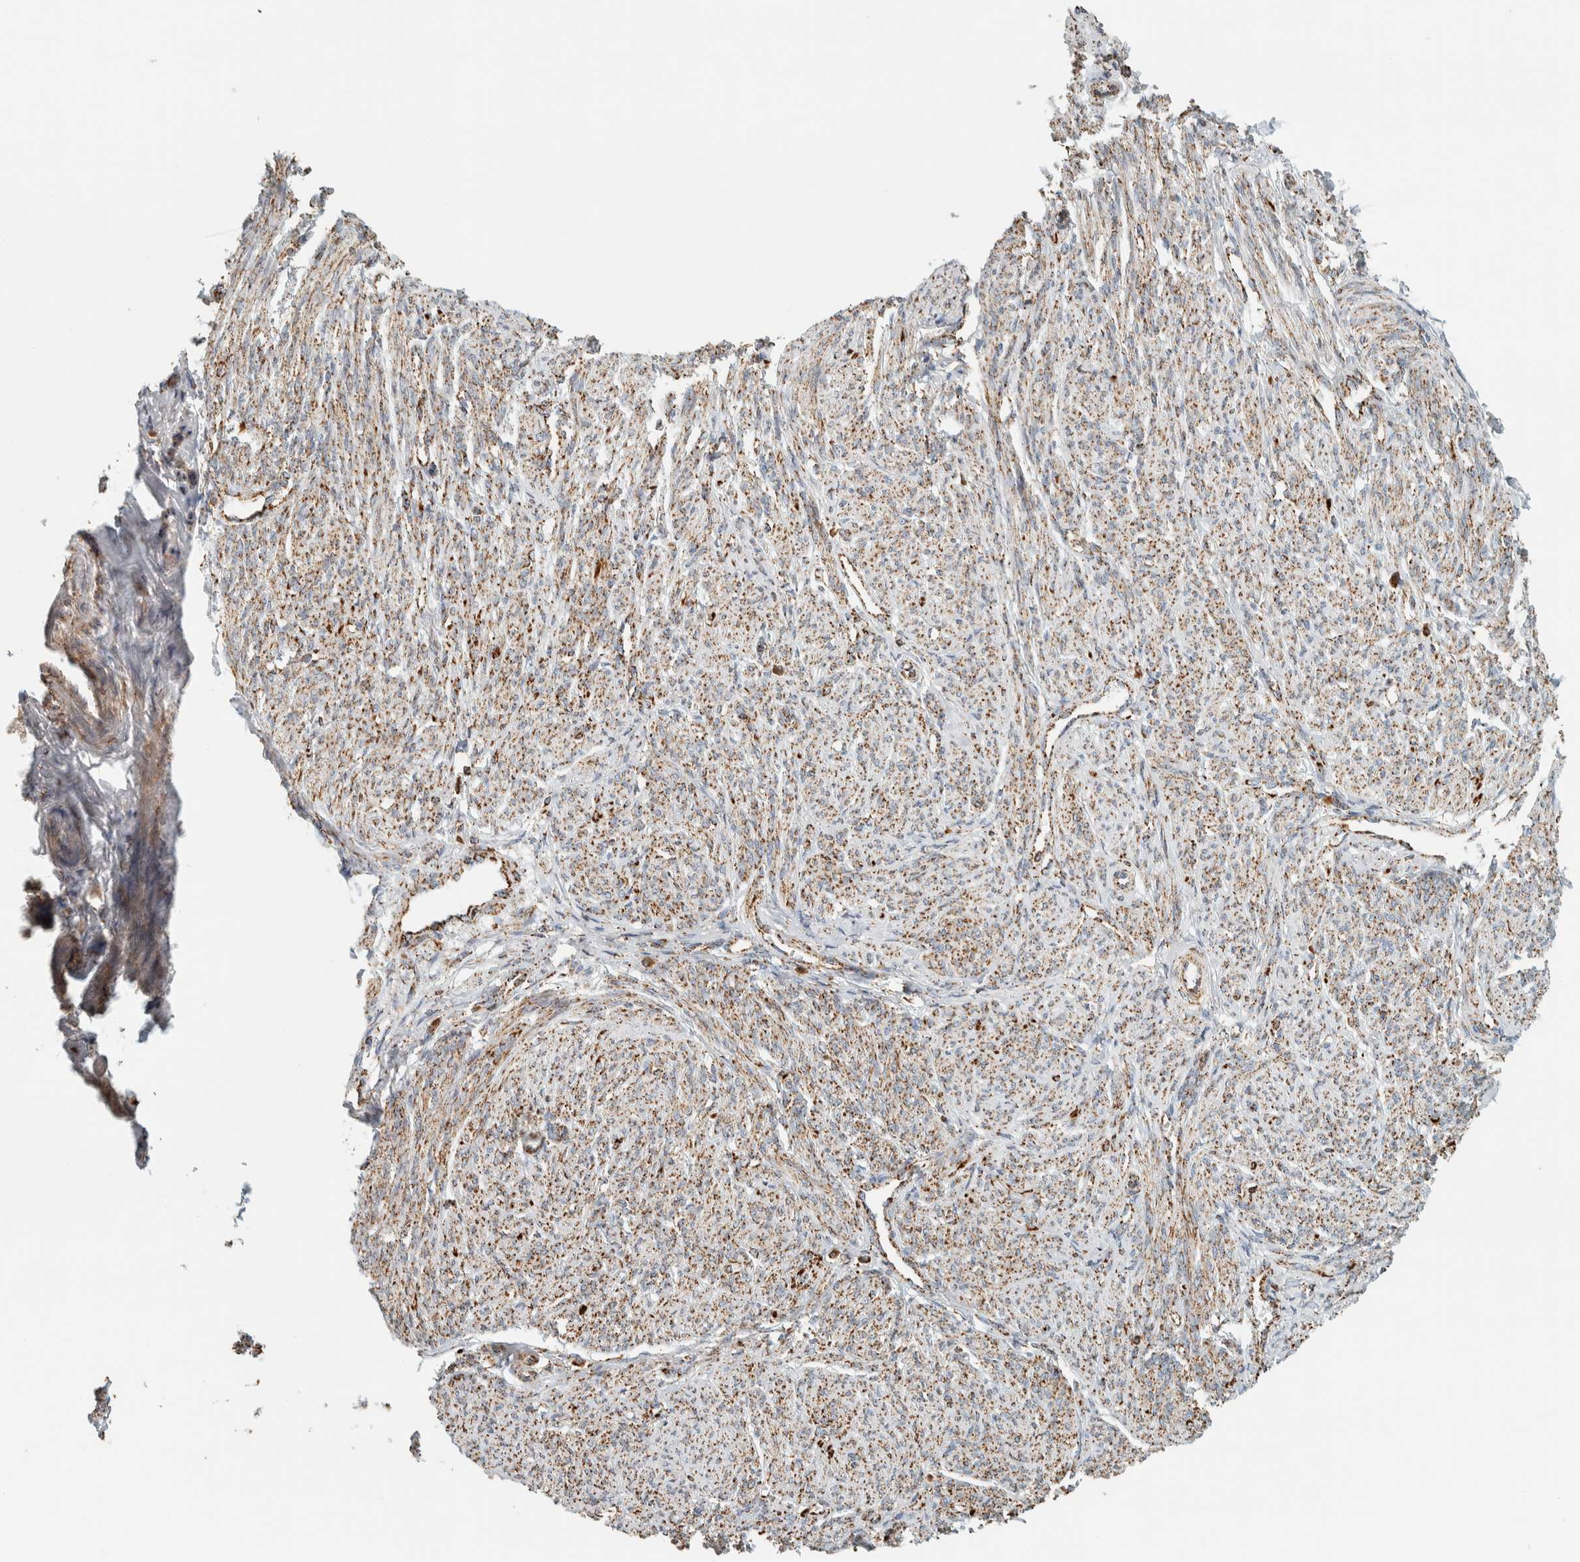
{"staining": {"intensity": "weak", "quantity": ">75%", "location": "cytoplasmic/membranous"}, "tissue": "smooth muscle", "cell_type": "Smooth muscle cells", "image_type": "normal", "snomed": [{"axis": "morphology", "description": "Normal tissue, NOS"}, {"axis": "topography", "description": "Smooth muscle"}], "caption": "Approximately >75% of smooth muscle cells in unremarkable smooth muscle reveal weak cytoplasmic/membranous protein positivity as visualized by brown immunohistochemical staining.", "gene": "ZNF454", "patient": {"sex": "female", "age": 65}}